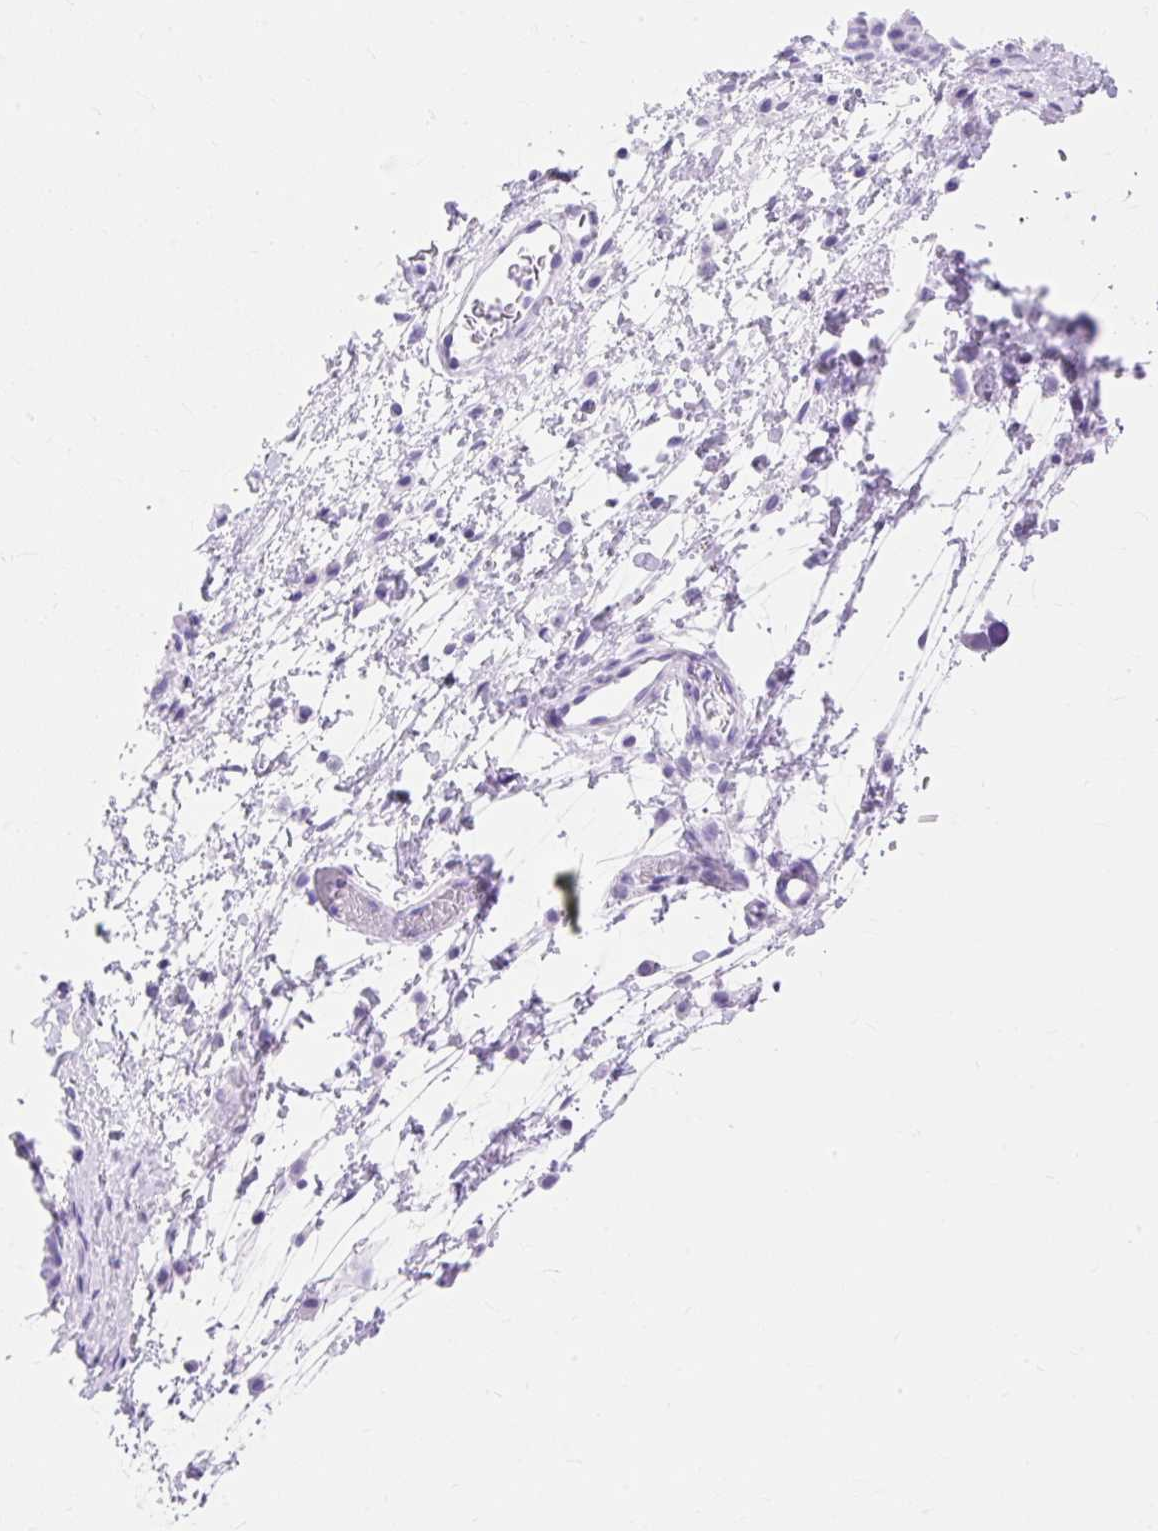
{"staining": {"intensity": "negative", "quantity": "none", "location": "none"}, "tissue": "nasopharynx", "cell_type": "Respiratory epithelial cells", "image_type": "normal", "snomed": [{"axis": "morphology", "description": "Normal tissue, NOS"}, {"axis": "topography", "description": "Lymph node"}, {"axis": "topography", "description": "Cartilage tissue"}, {"axis": "topography", "description": "Nasopharynx"}], "caption": "This photomicrograph is of benign nasopharynx stained with immunohistochemistry (IHC) to label a protein in brown with the nuclei are counter-stained blue. There is no staining in respiratory epithelial cells.", "gene": "MBP", "patient": {"sex": "male", "age": 63}}